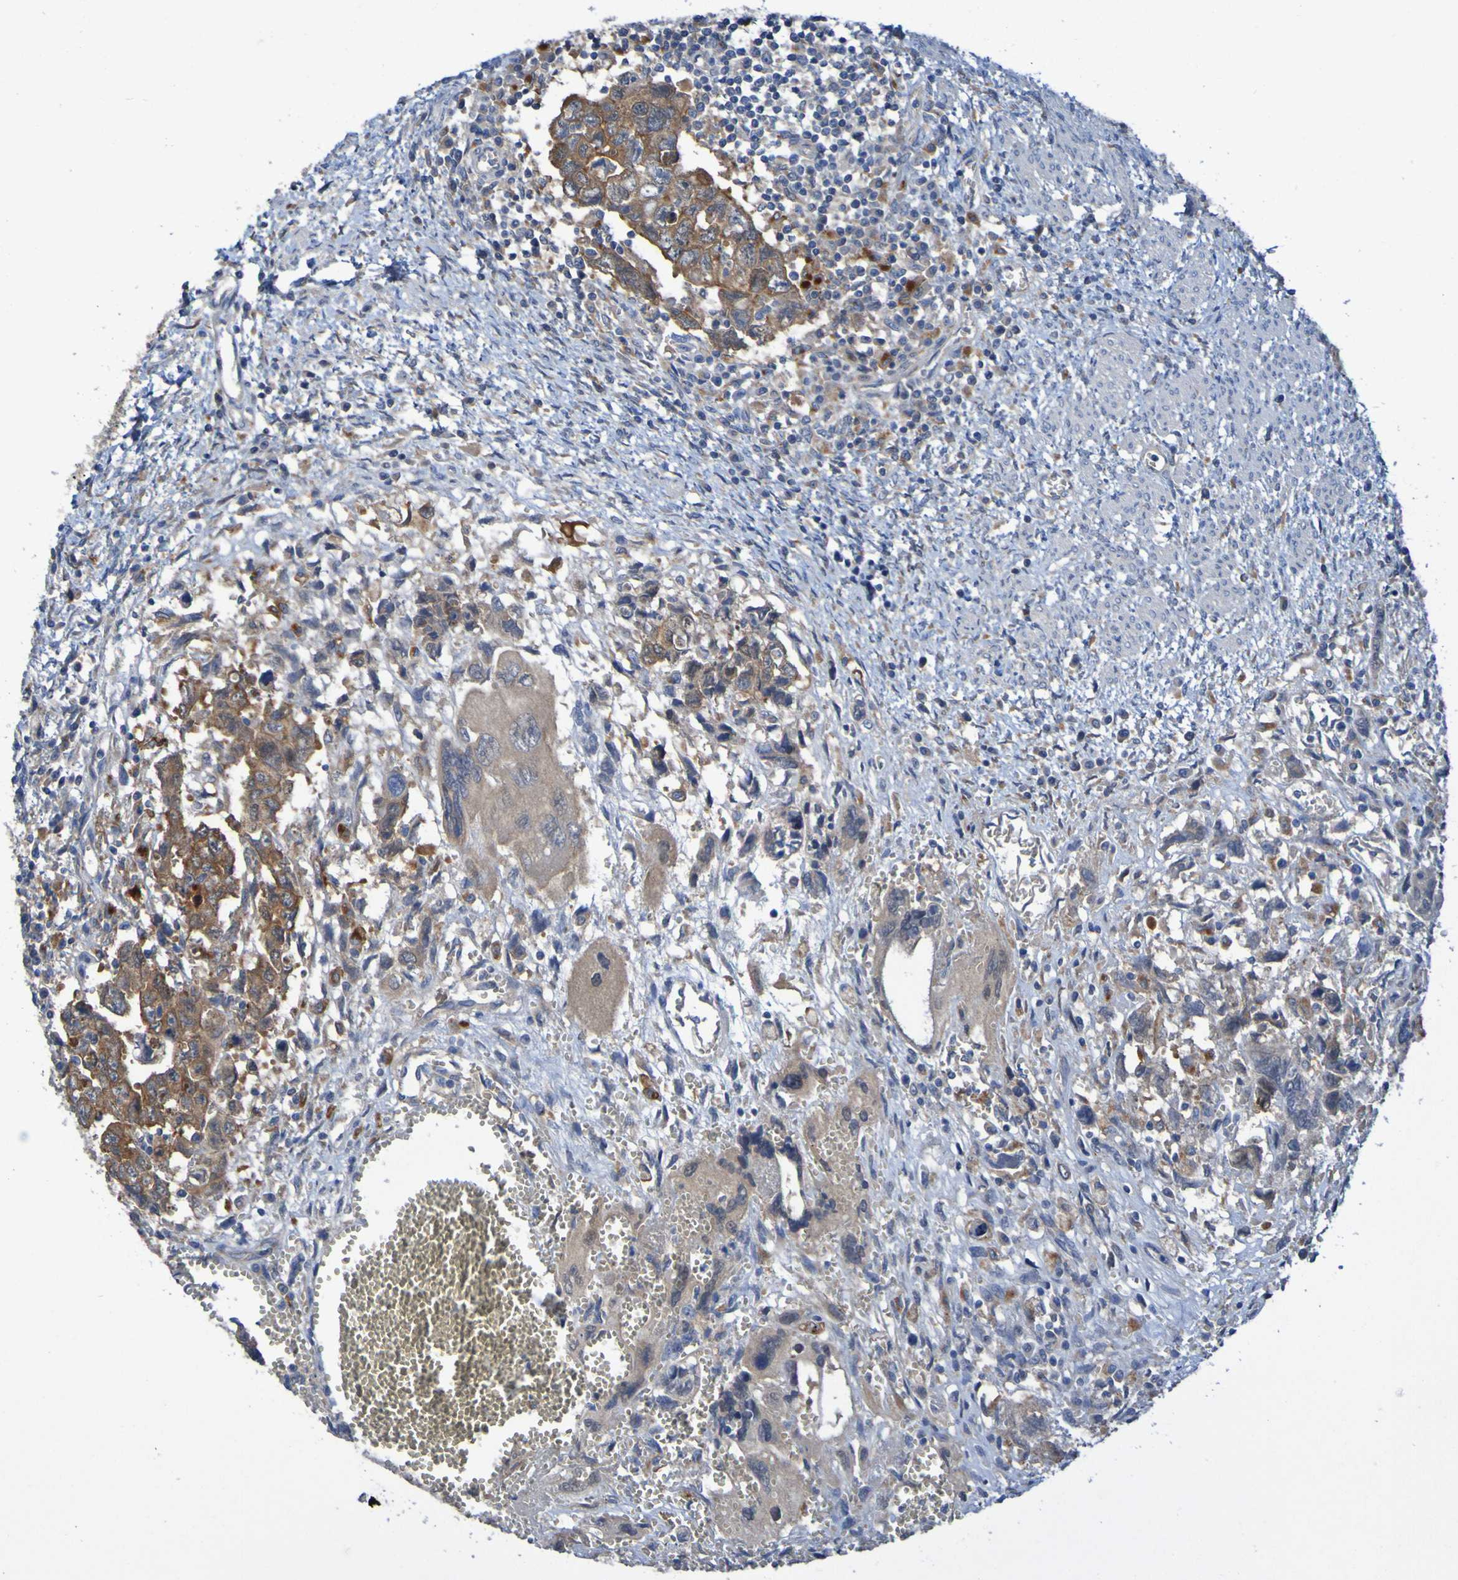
{"staining": {"intensity": "moderate", "quantity": ">75%", "location": "cytoplasmic/membranous"}, "tissue": "testis cancer", "cell_type": "Tumor cells", "image_type": "cancer", "snomed": [{"axis": "morphology", "description": "Carcinoma, Embryonal, NOS"}, {"axis": "topography", "description": "Testis"}], "caption": "Moderate cytoplasmic/membranous protein staining is present in about >75% of tumor cells in embryonal carcinoma (testis).", "gene": "ARHGEF16", "patient": {"sex": "male", "age": 28}}